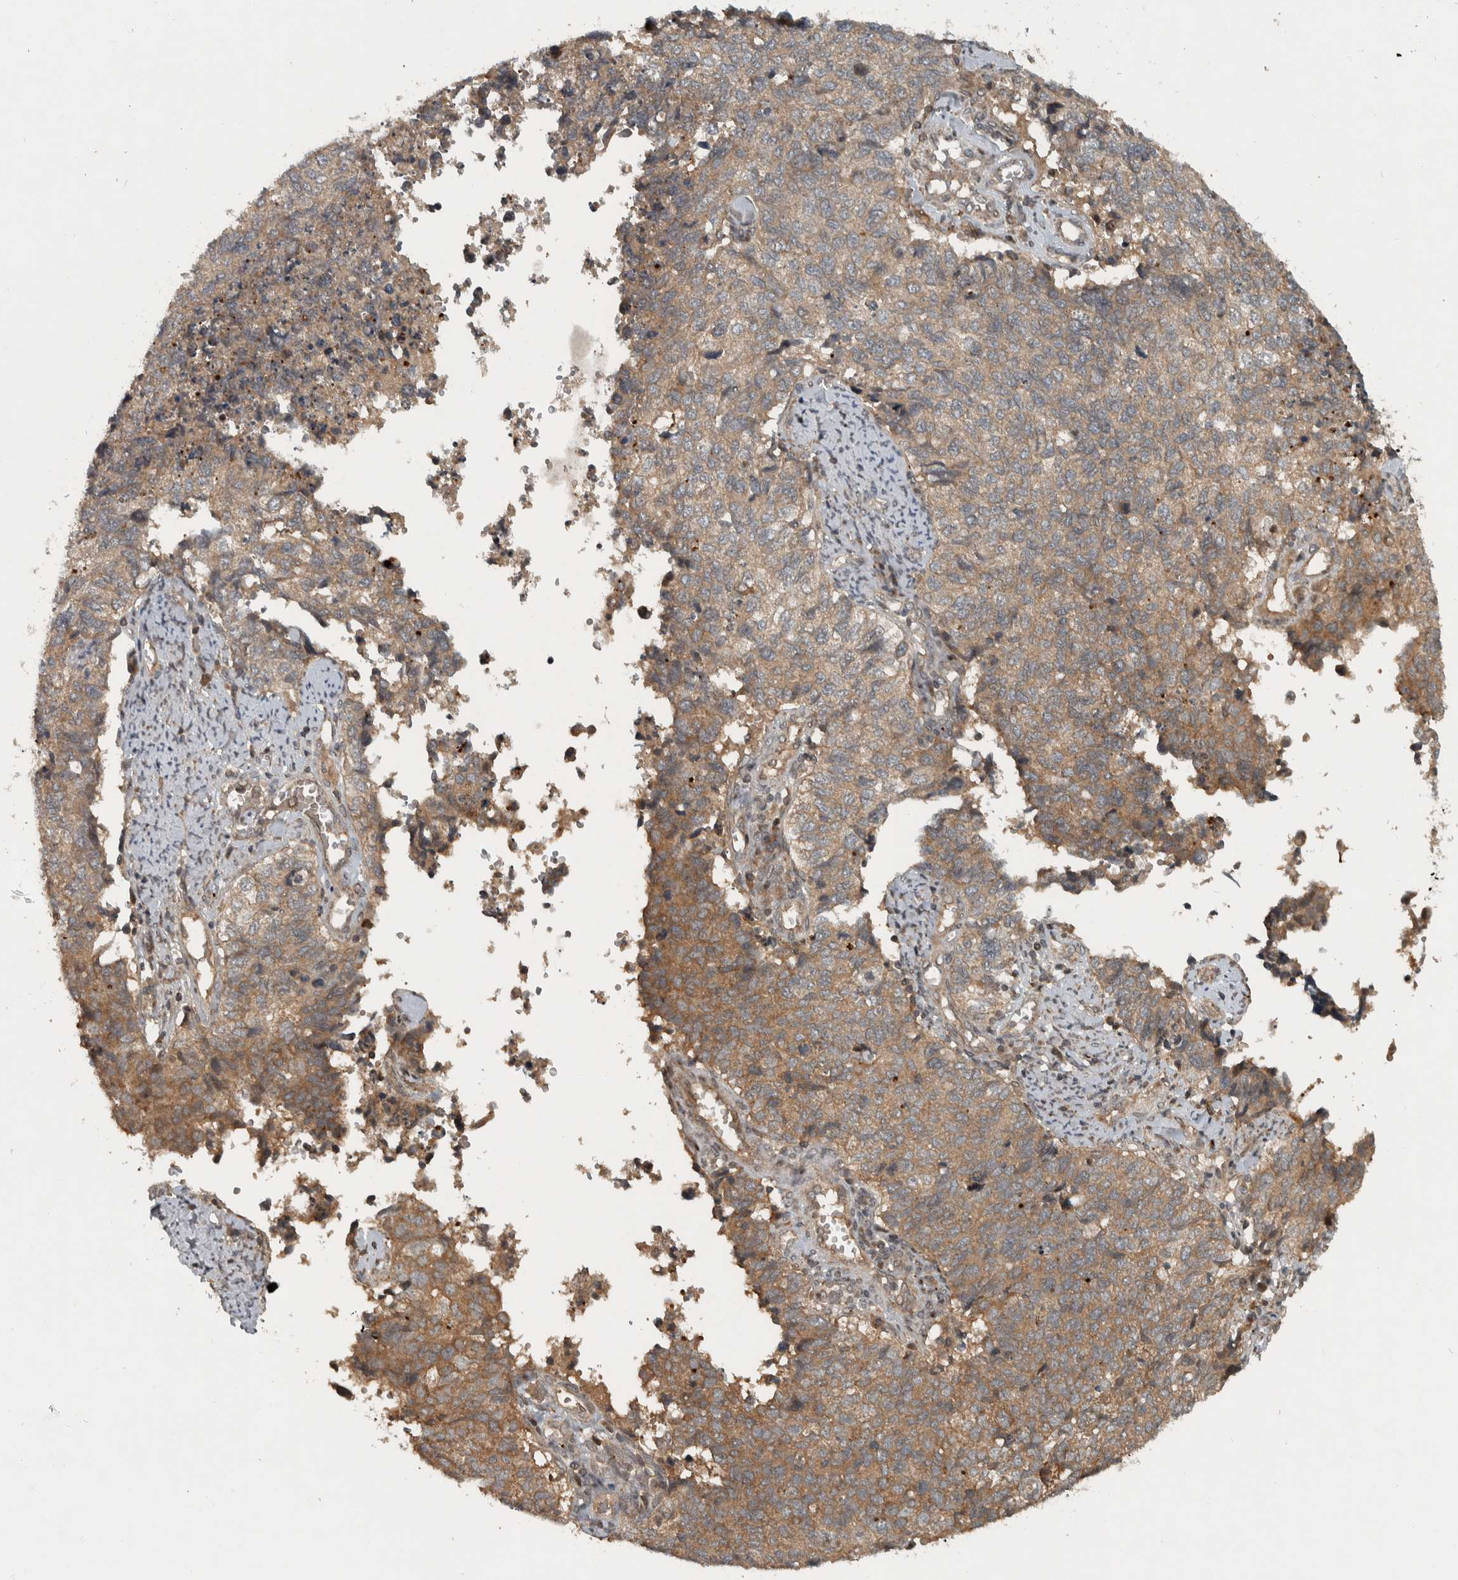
{"staining": {"intensity": "moderate", "quantity": "25%-75%", "location": "cytoplasmic/membranous"}, "tissue": "cervical cancer", "cell_type": "Tumor cells", "image_type": "cancer", "snomed": [{"axis": "morphology", "description": "Squamous cell carcinoma, NOS"}, {"axis": "topography", "description": "Cervix"}], "caption": "Protein staining shows moderate cytoplasmic/membranous staining in approximately 25%-75% of tumor cells in cervical cancer (squamous cell carcinoma).", "gene": "KIFAP3", "patient": {"sex": "female", "age": 63}}